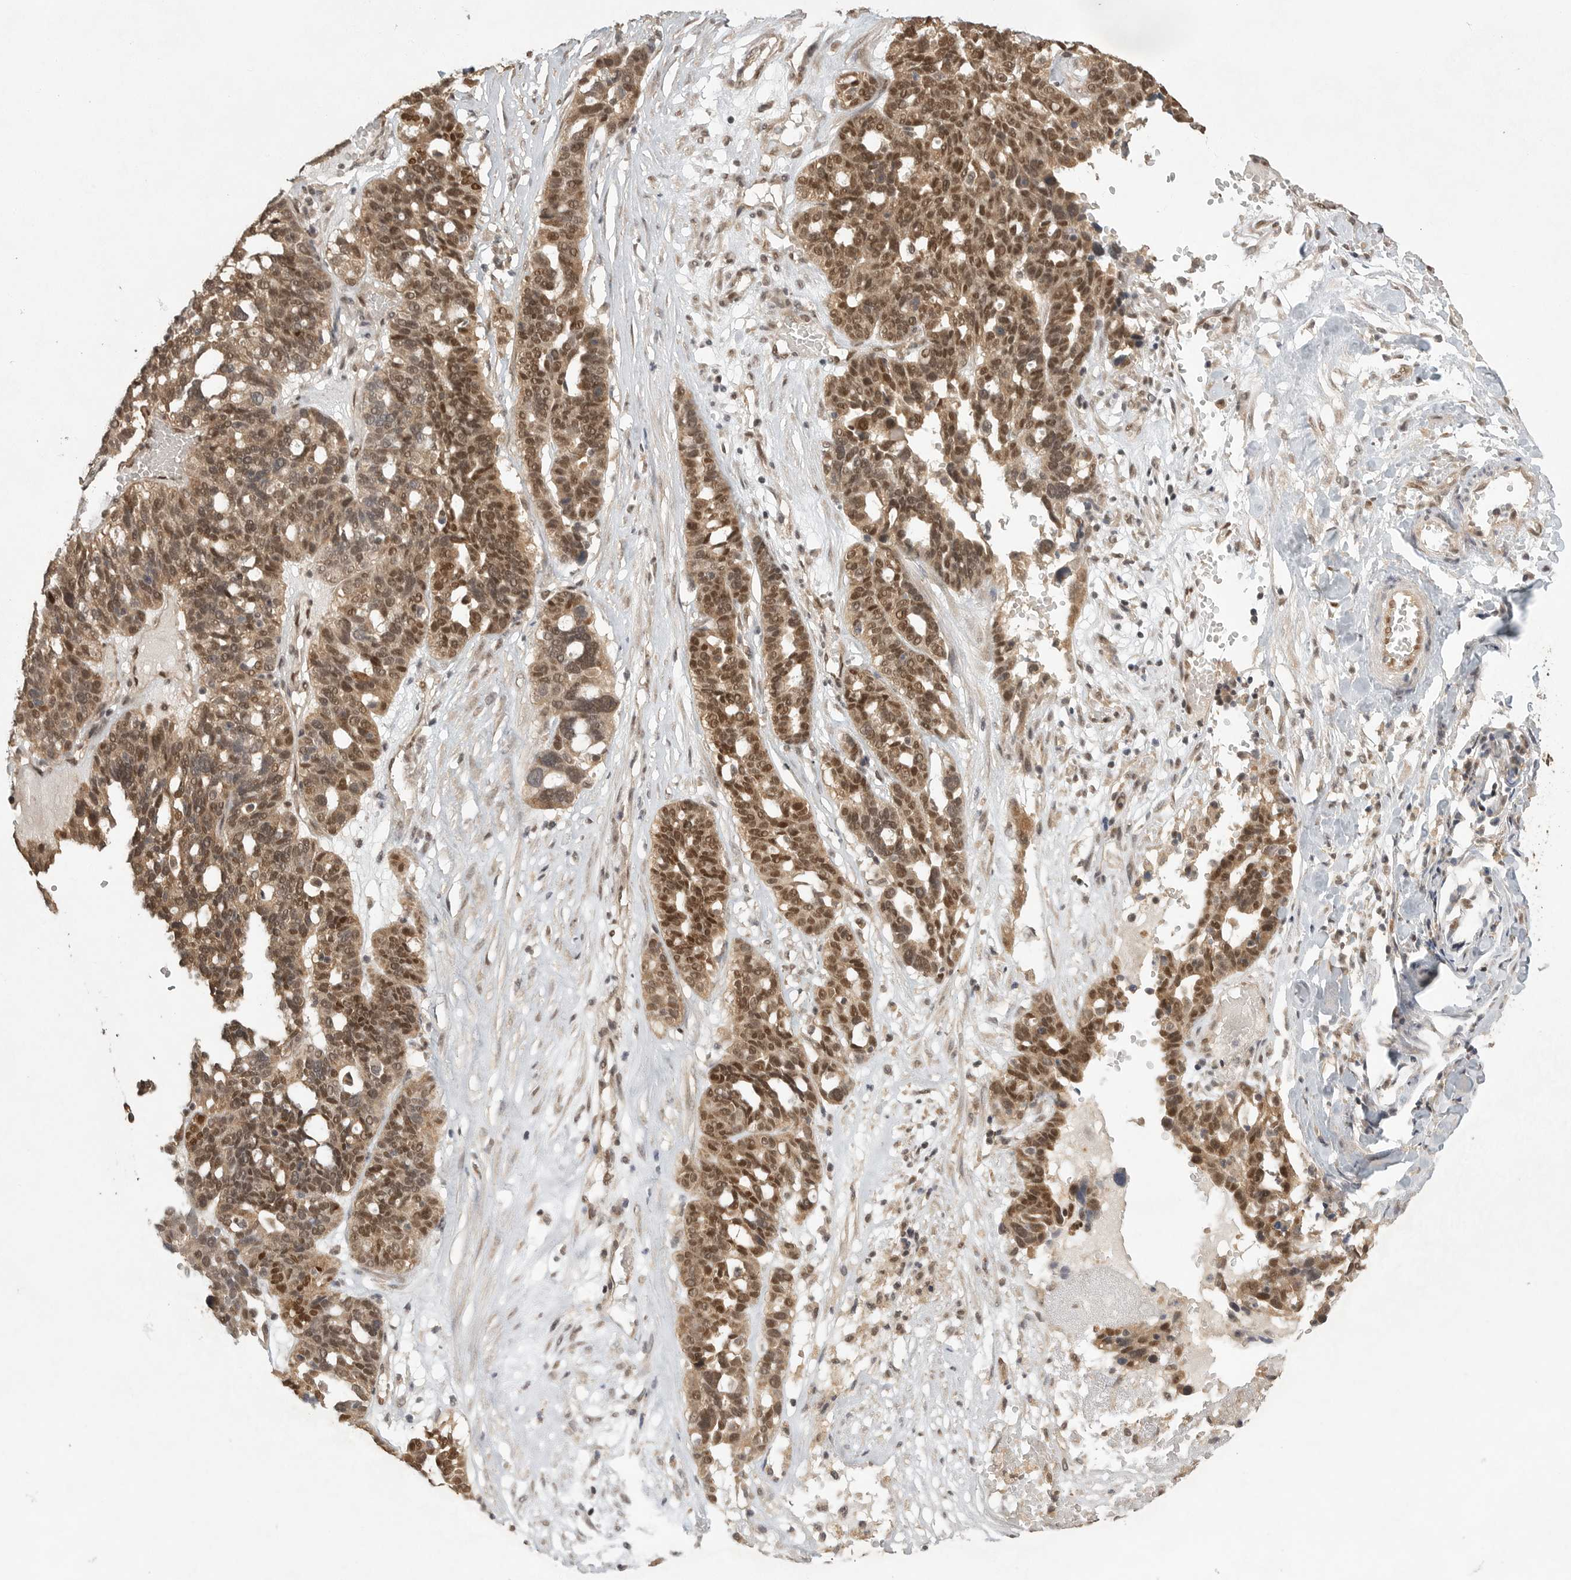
{"staining": {"intensity": "moderate", "quantity": ">75%", "location": "cytoplasmic/membranous,nuclear"}, "tissue": "ovarian cancer", "cell_type": "Tumor cells", "image_type": "cancer", "snomed": [{"axis": "morphology", "description": "Cystadenocarcinoma, serous, NOS"}, {"axis": "topography", "description": "Ovary"}], "caption": "High-magnification brightfield microscopy of ovarian serous cystadenocarcinoma stained with DAB (brown) and counterstained with hematoxylin (blue). tumor cells exhibit moderate cytoplasmic/membranous and nuclear expression is appreciated in about>75% of cells. The staining was performed using DAB (3,3'-diaminobenzidine), with brown indicating positive protein expression. Nuclei are stained blue with hematoxylin.", "gene": "DFFA", "patient": {"sex": "female", "age": 59}}